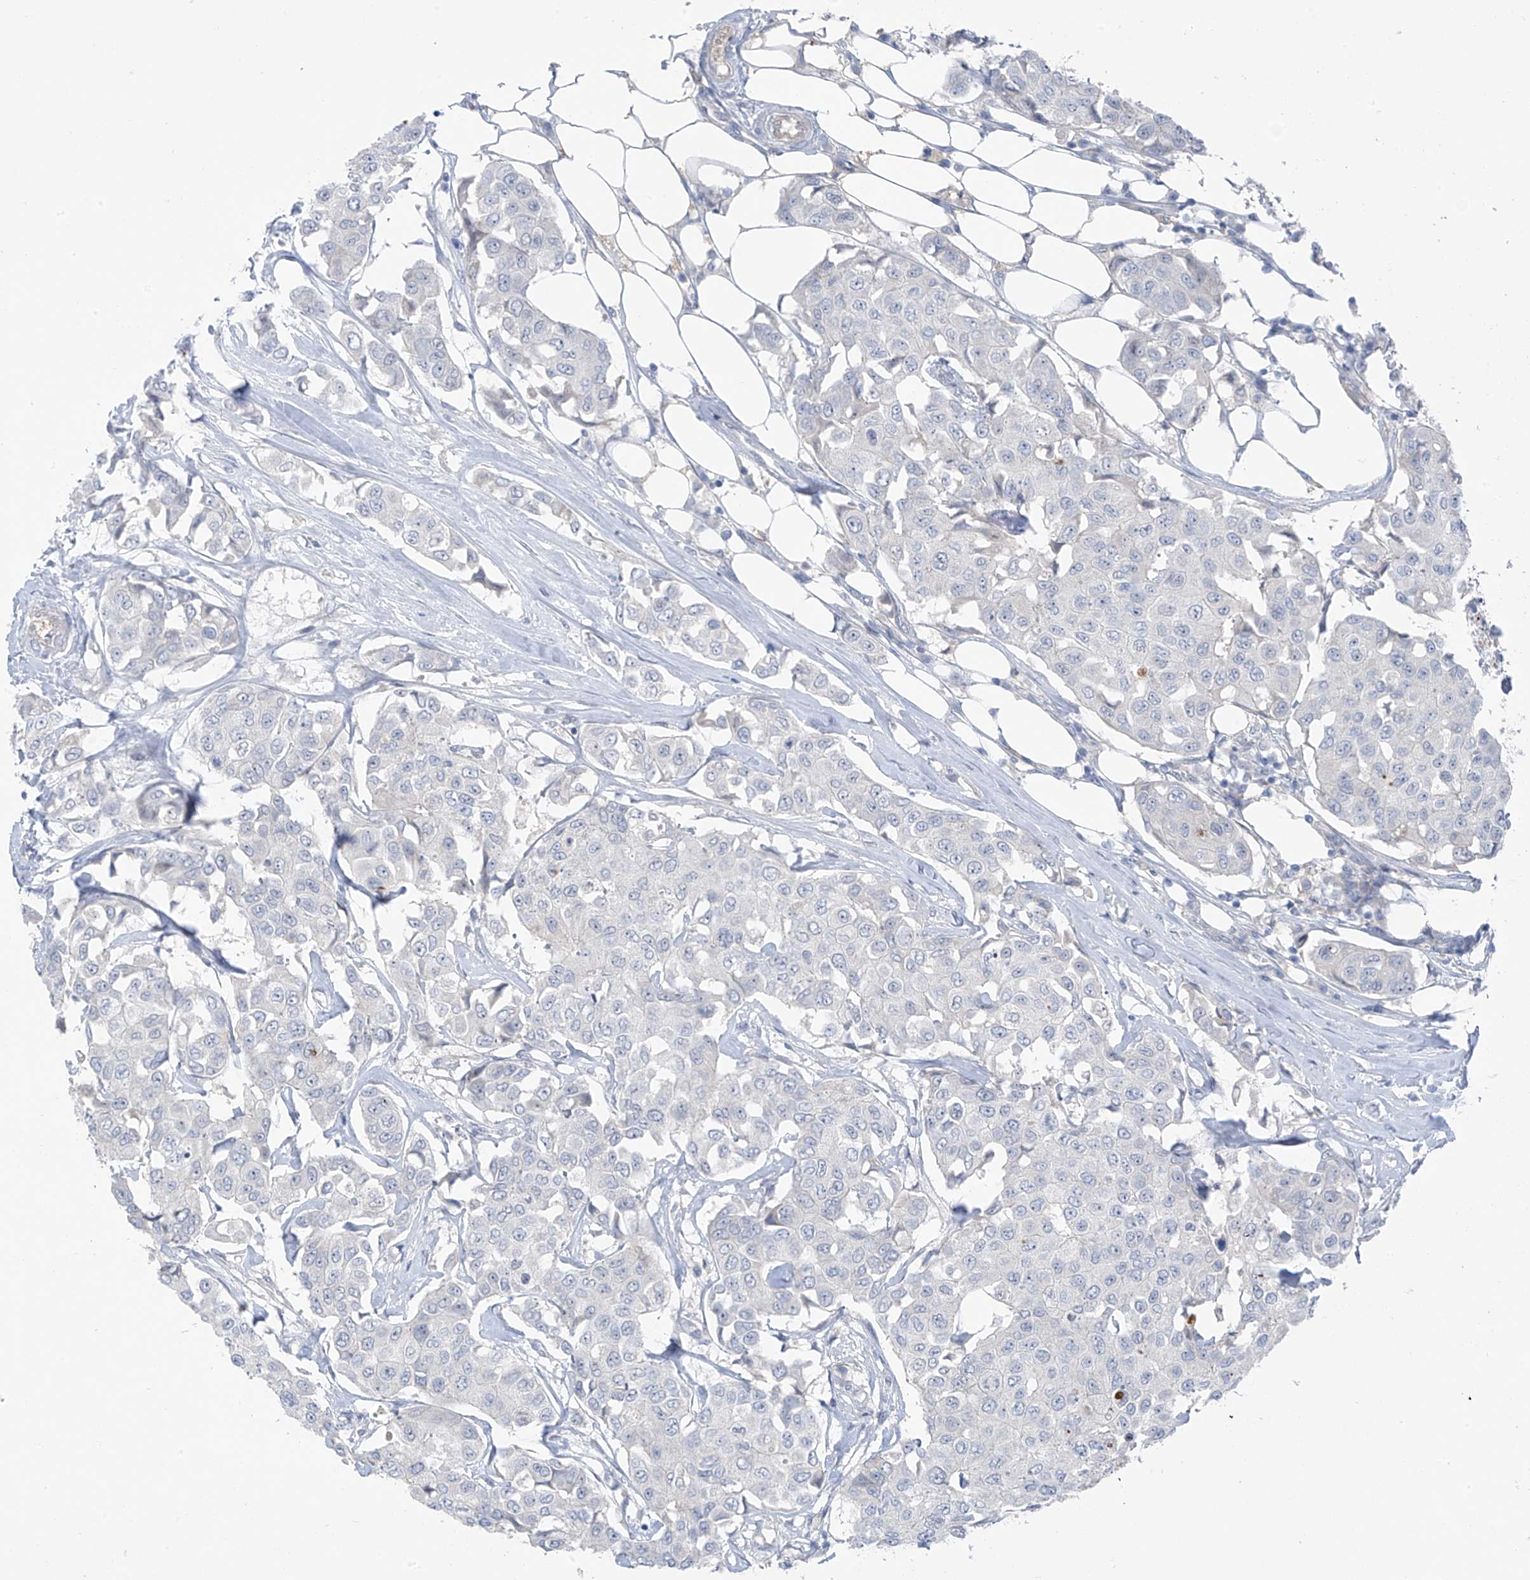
{"staining": {"intensity": "negative", "quantity": "none", "location": "none"}, "tissue": "breast cancer", "cell_type": "Tumor cells", "image_type": "cancer", "snomed": [{"axis": "morphology", "description": "Duct carcinoma"}, {"axis": "topography", "description": "Breast"}], "caption": "DAB (3,3'-diaminobenzidine) immunohistochemical staining of human infiltrating ductal carcinoma (breast) demonstrates no significant positivity in tumor cells. The staining was performed using DAB (3,3'-diaminobenzidine) to visualize the protein expression in brown, while the nuclei were stained in blue with hematoxylin (Magnification: 20x).", "gene": "ZNF793", "patient": {"sex": "female", "age": 80}}